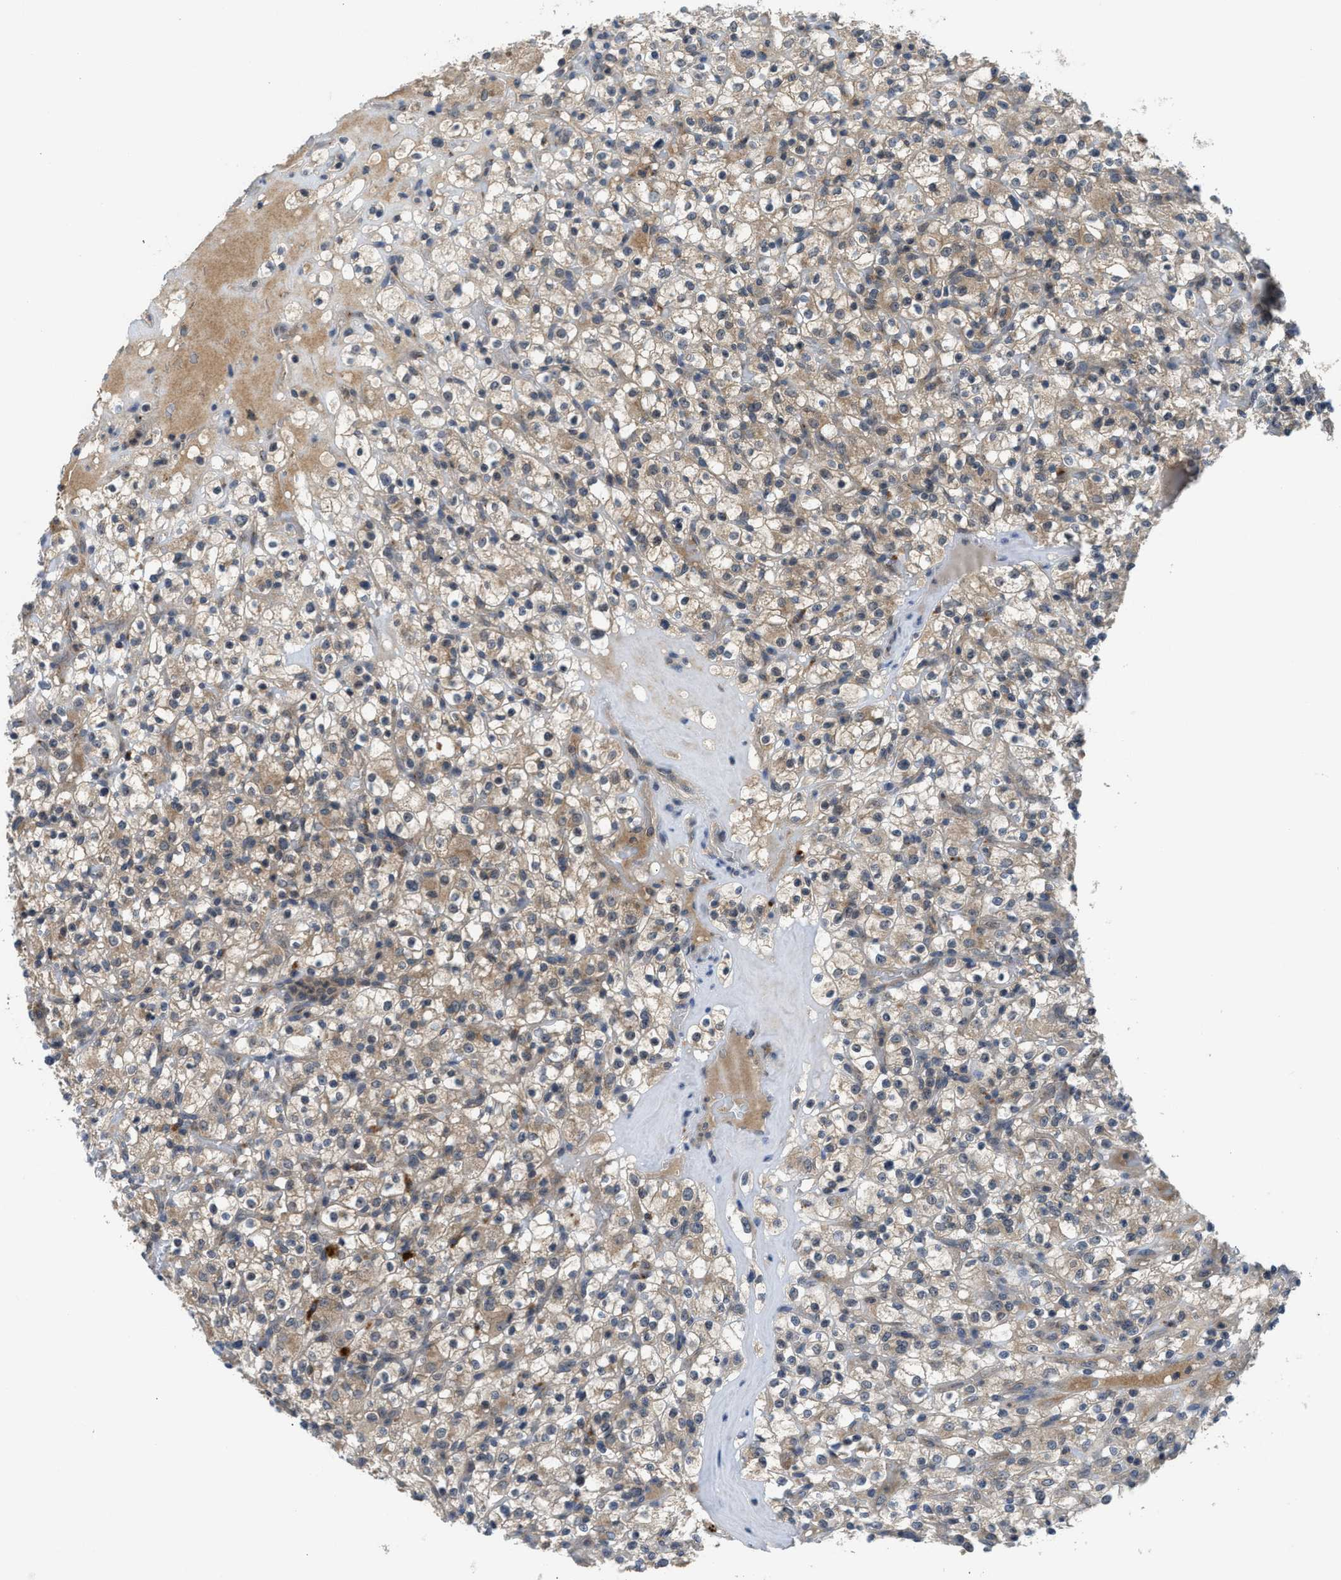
{"staining": {"intensity": "weak", "quantity": ">75%", "location": "cytoplasmic/membranous"}, "tissue": "renal cancer", "cell_type": "Tumor cells", "image_type": "cancer", "snomed": [{"axis": "morphology", "description": "Normal tissue, NOS"}, {"axis": "morphology", "description": "Adenocarcinoma, NOS"}, {"axis": "topography", "description": "Kidney"}], "caption": "A high-resolution photomicrograph shows IHC staining of renal cancer (adenocarcinoma), which shows weak cytoplasmic/membranous expression in about >75% of tumor cells.", "gene": "PDE7A", "patient": {"sex": "female", "age": 72}}